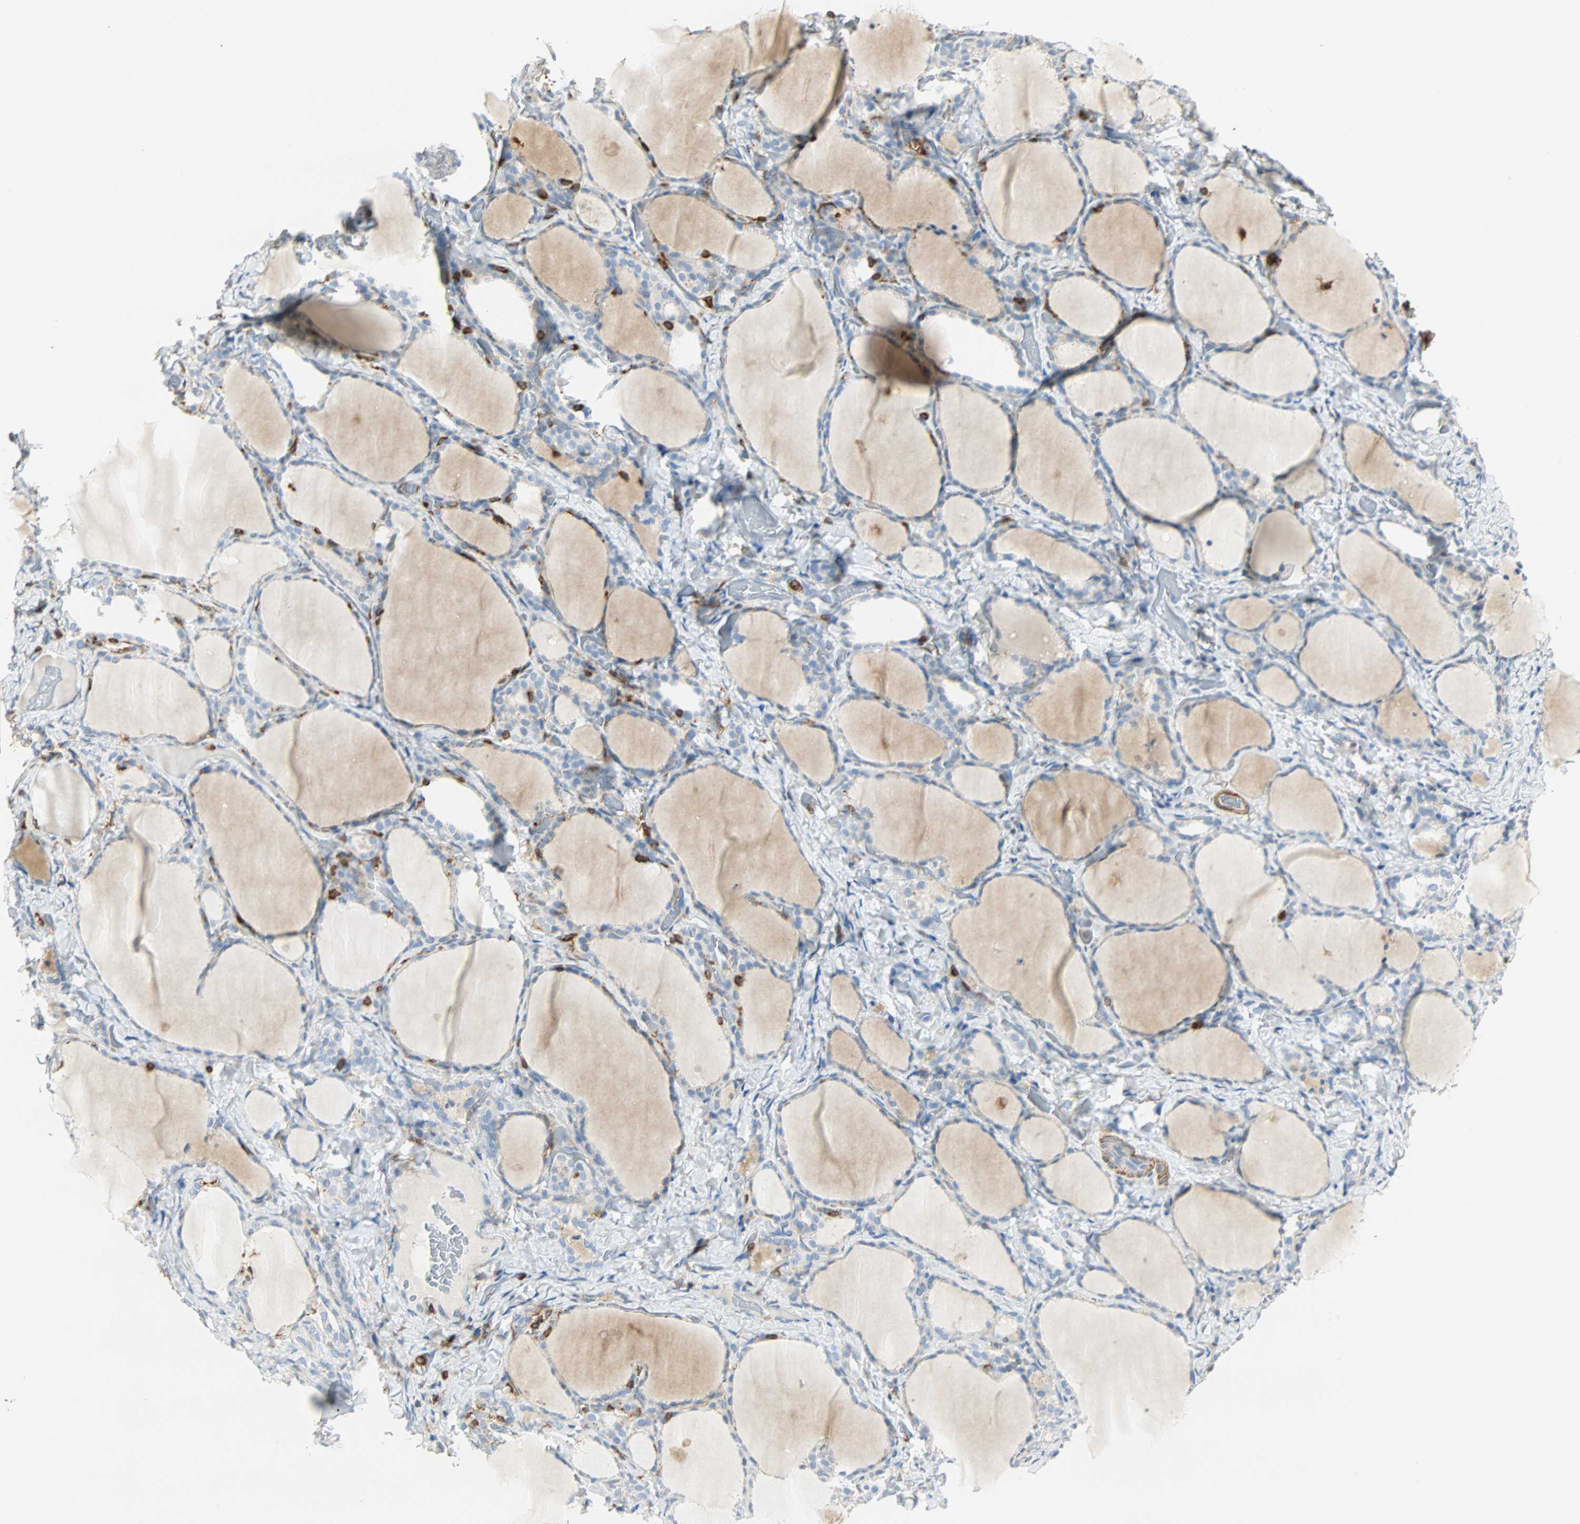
{"staining": {"intensity": "negative", "quantity": "none", "location": "none"}, "tissue": "thyroid gland", "cell_type": "Glandular cells", "image_type": "normal", "snomed": [{"axis": "morphology", "description": "Normal tissue, NOS"}, {"axis": "morphology", "description": "Papillary adenocarcinoma, NOS"}, {"axis": "topography", "description": "Thyroid gland"}], "caption": "A histopathology image of thyroid gland stained for a protein demonstrates no brown staining in glandular cells. (DAB immunohistochemistry (IHC) with hematoxylin counter stain).", "gene": "FMNL1", "patient": {"sex": "female", "age": 30}}